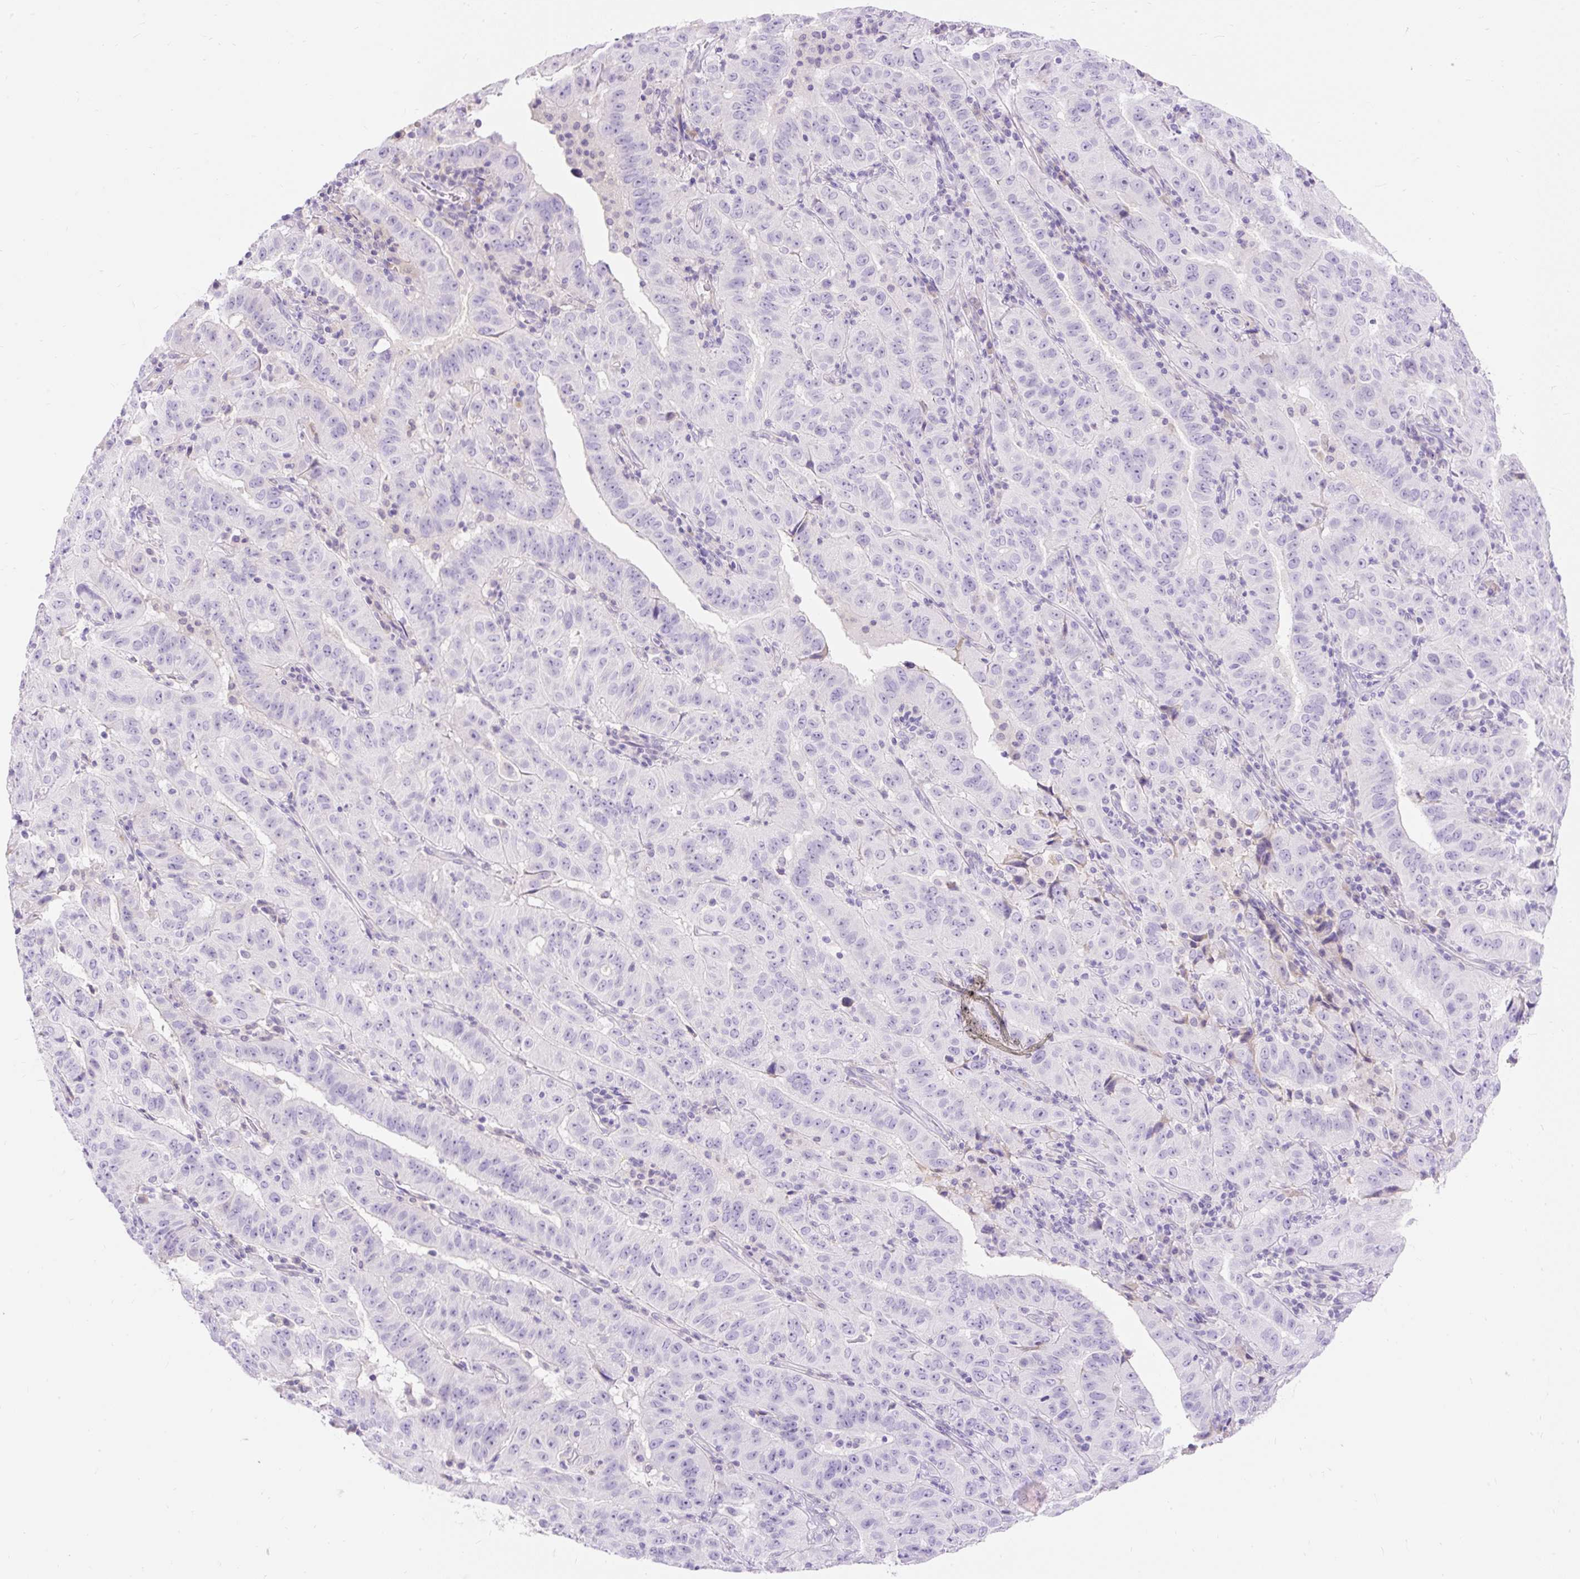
{"staining": {"intensity": "negative", "quantity": "none", "location": "none"}, "tissue": "pancreatic cancer", "cell_type": "Tumor cells", "image_type": "cancer", "snomed": [{"axis": "morphology", "description": "Adenocarcinoma, NOS"}, {"axis": "topography", "description": "Pancreas"}], "caption": "The micrograph reveals no significant expression in tumor cells of pancreatic cancer.", "gene": "TMEM150C", "patient": {"sex": "male", "age": 63}}